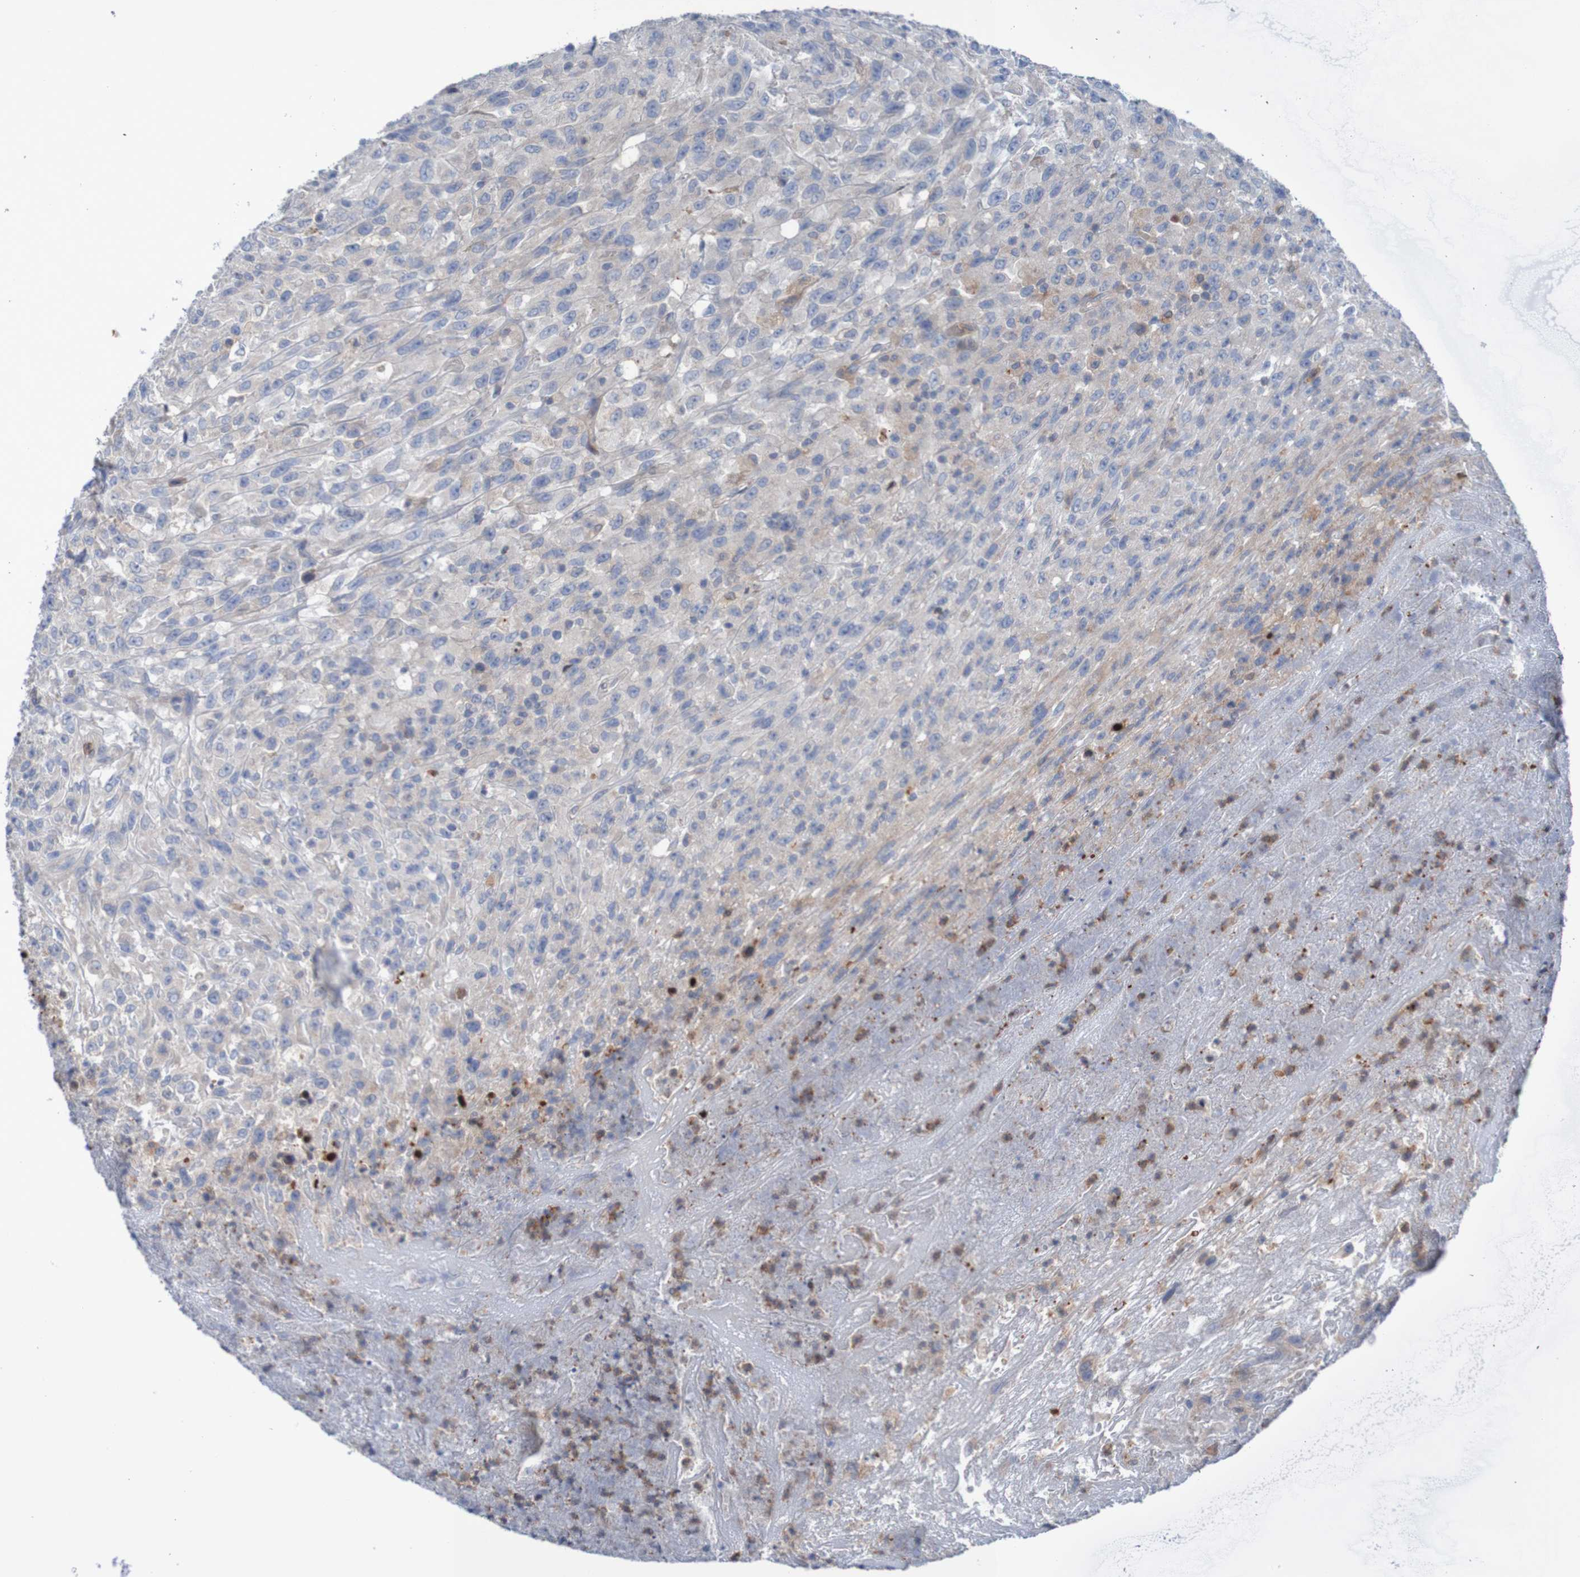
{"staining": {"intensity": "weak", "quantity": "<25%", "location": "cytoplasmic/membranous"}, "tissue": "urothelial cancer", "cell_type": "Tumor cells", "image_type": "cancer", "snomed": [{"axis": "morphology", "description": "Urothelial carcinoma, High grade"}, {"axis": "topography", "description": "Urinary bladder"}], "caption": "The histopathology image displays no significant expression in tumor cells of high-grade urothelial carcinoma.", "gene": "ANGPT4", "patient": {"sex": "male", "age": 66}}